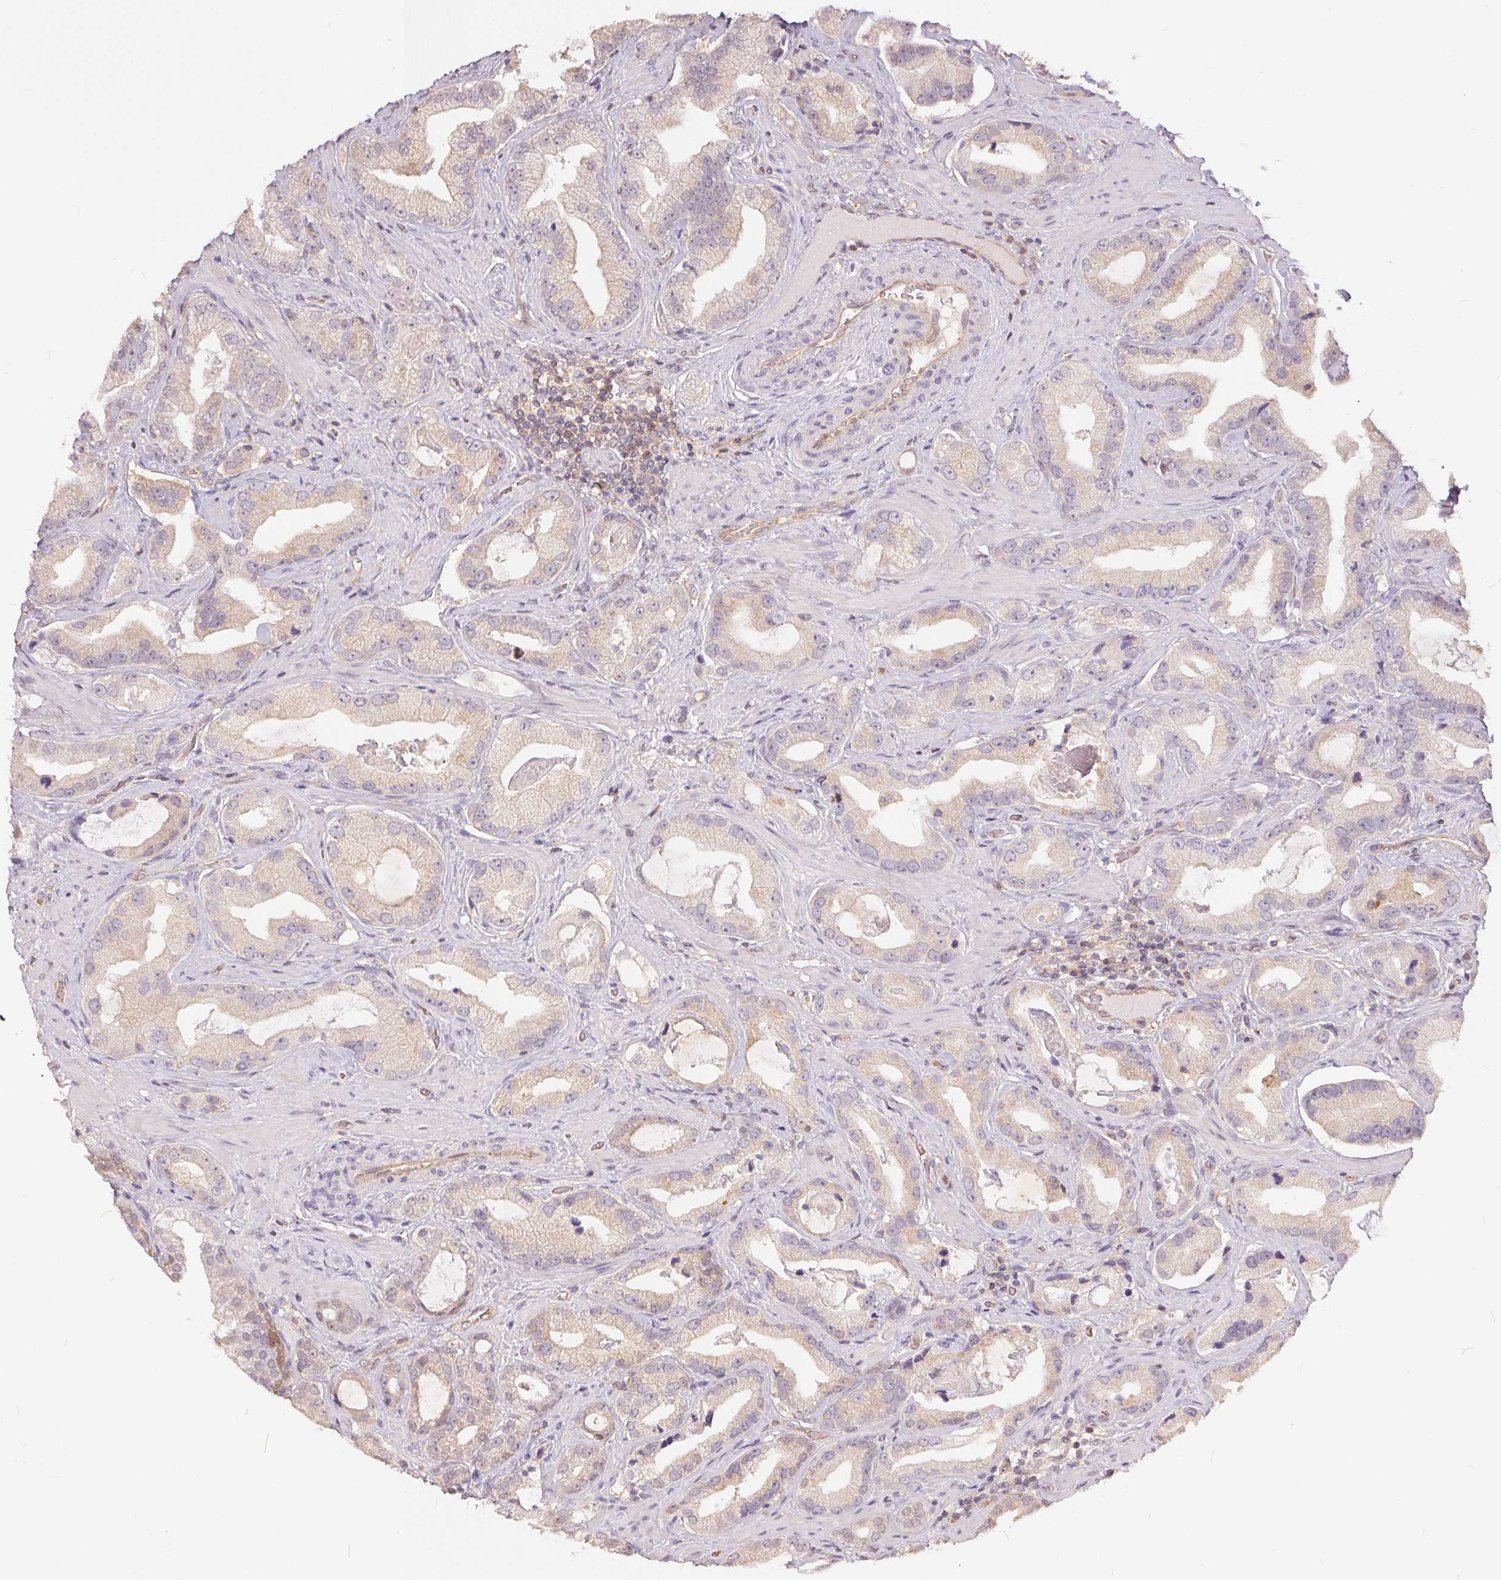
{"staining": {"intensity": "weak", "quantity": "25%-75%", "location": "cytoplasmic/membranous"}, "tissue": "prostate cancer", "cell_type": "Tumor cells", "image_type": "cancer", "snomed": [{"axis": "morphology", "description": "Adenocarcinoma, Low grade"}, {"axis": "topography", "description": "Prostate"}], "caption": "A brown stain highlights weak cytoplasmic/membranous positivity of a protein in prostate cancer (adenocarcinoma (low-grade)) tumor cells.", "gene": "BLMH", "patient": {"sex": "male", "age": 62}}